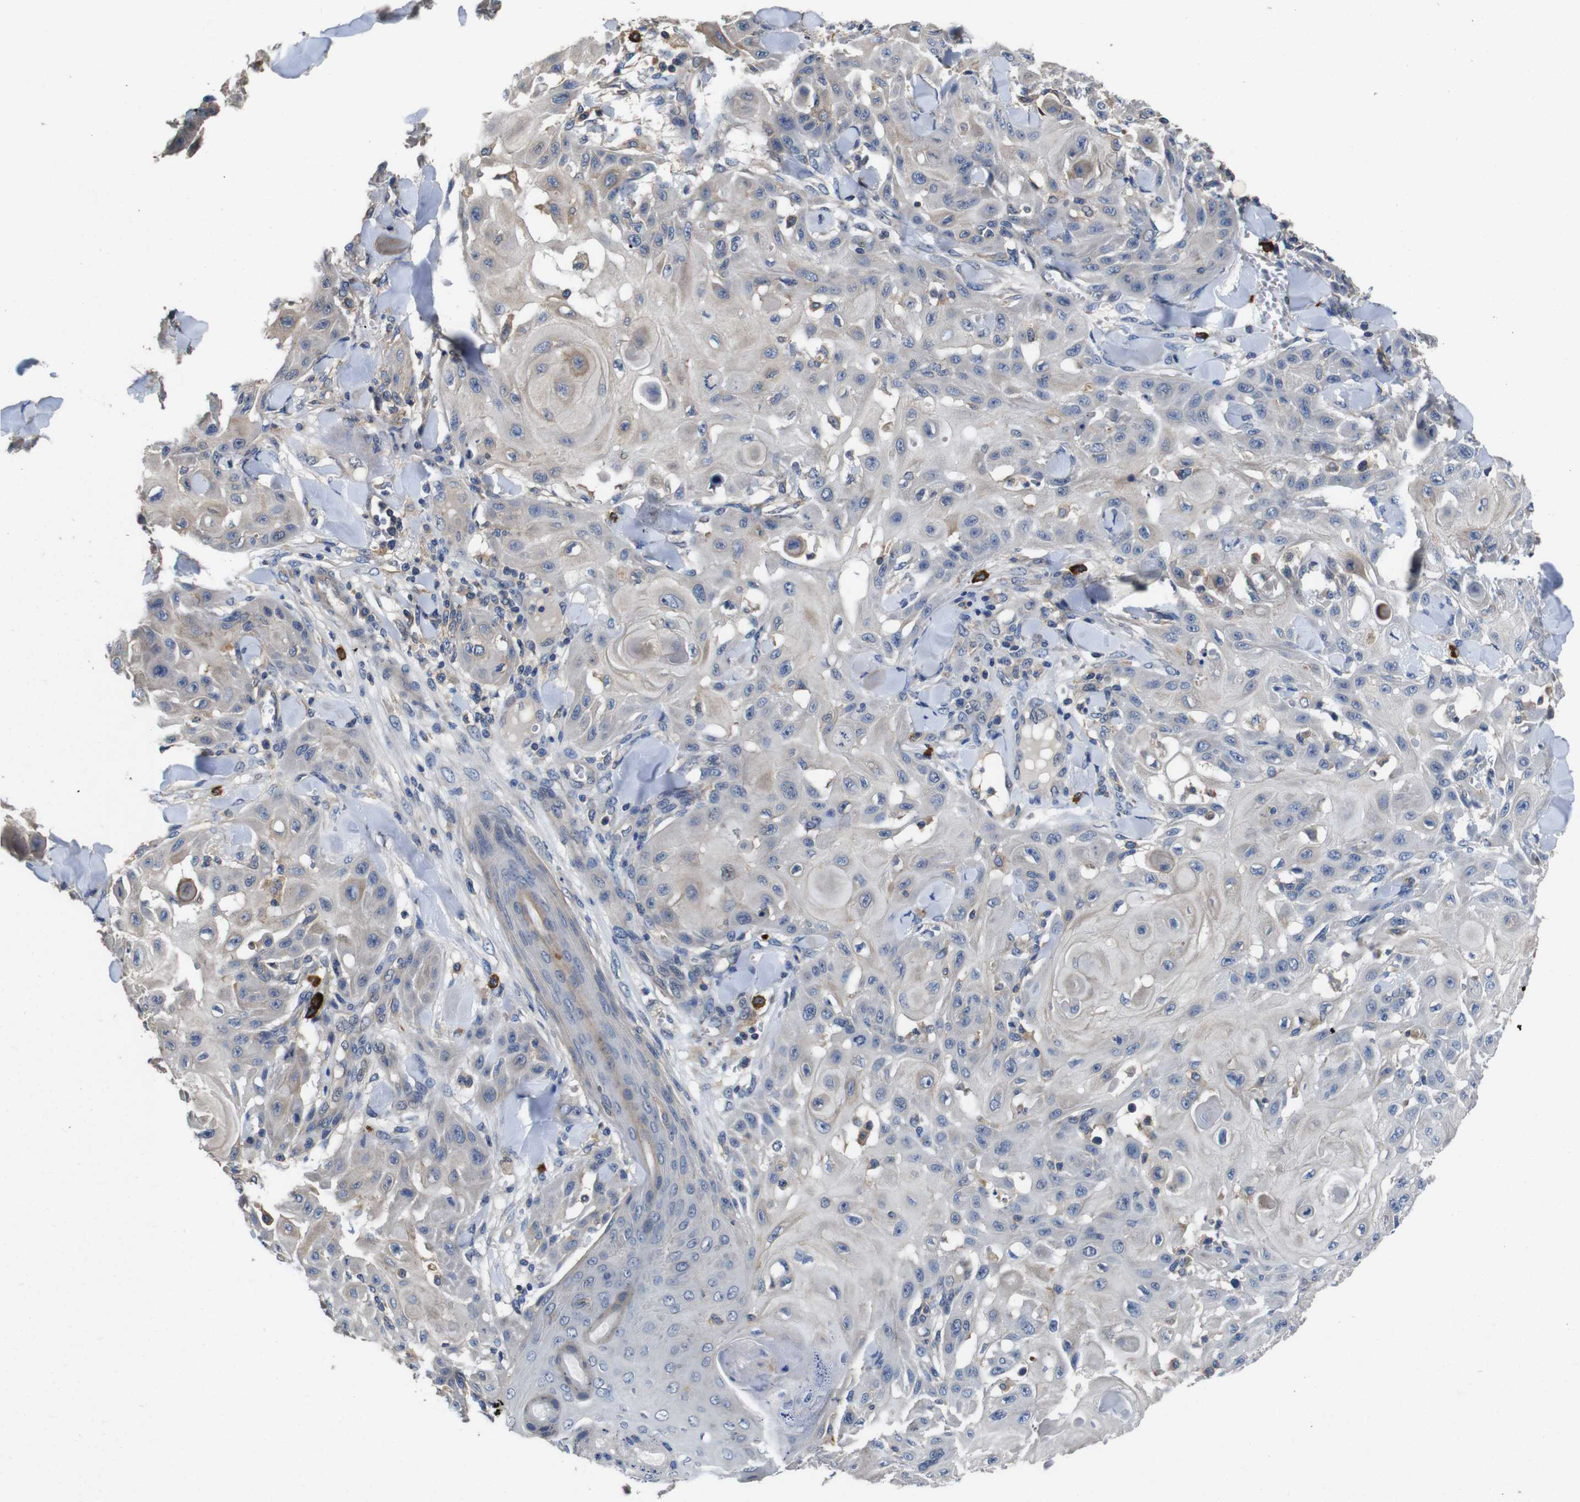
{"staining": {"intensity": "negative", "quantity": "none", "location": "none"}, "tissue": "skin cancer", "cell_type": "Tumor cells", "image_type": "cancer", "snomed": [{"axis": "morphology", "description": "Squamous cell carcinoma, NOS"}, {"axis": "topography", "description": "Skin"}], "caption": "There is no significant positivity in tumor cells of skin squamous cell carcinoma.", "gene": "GLIPR1", "patient": {"sex": "male", "age": 24}}